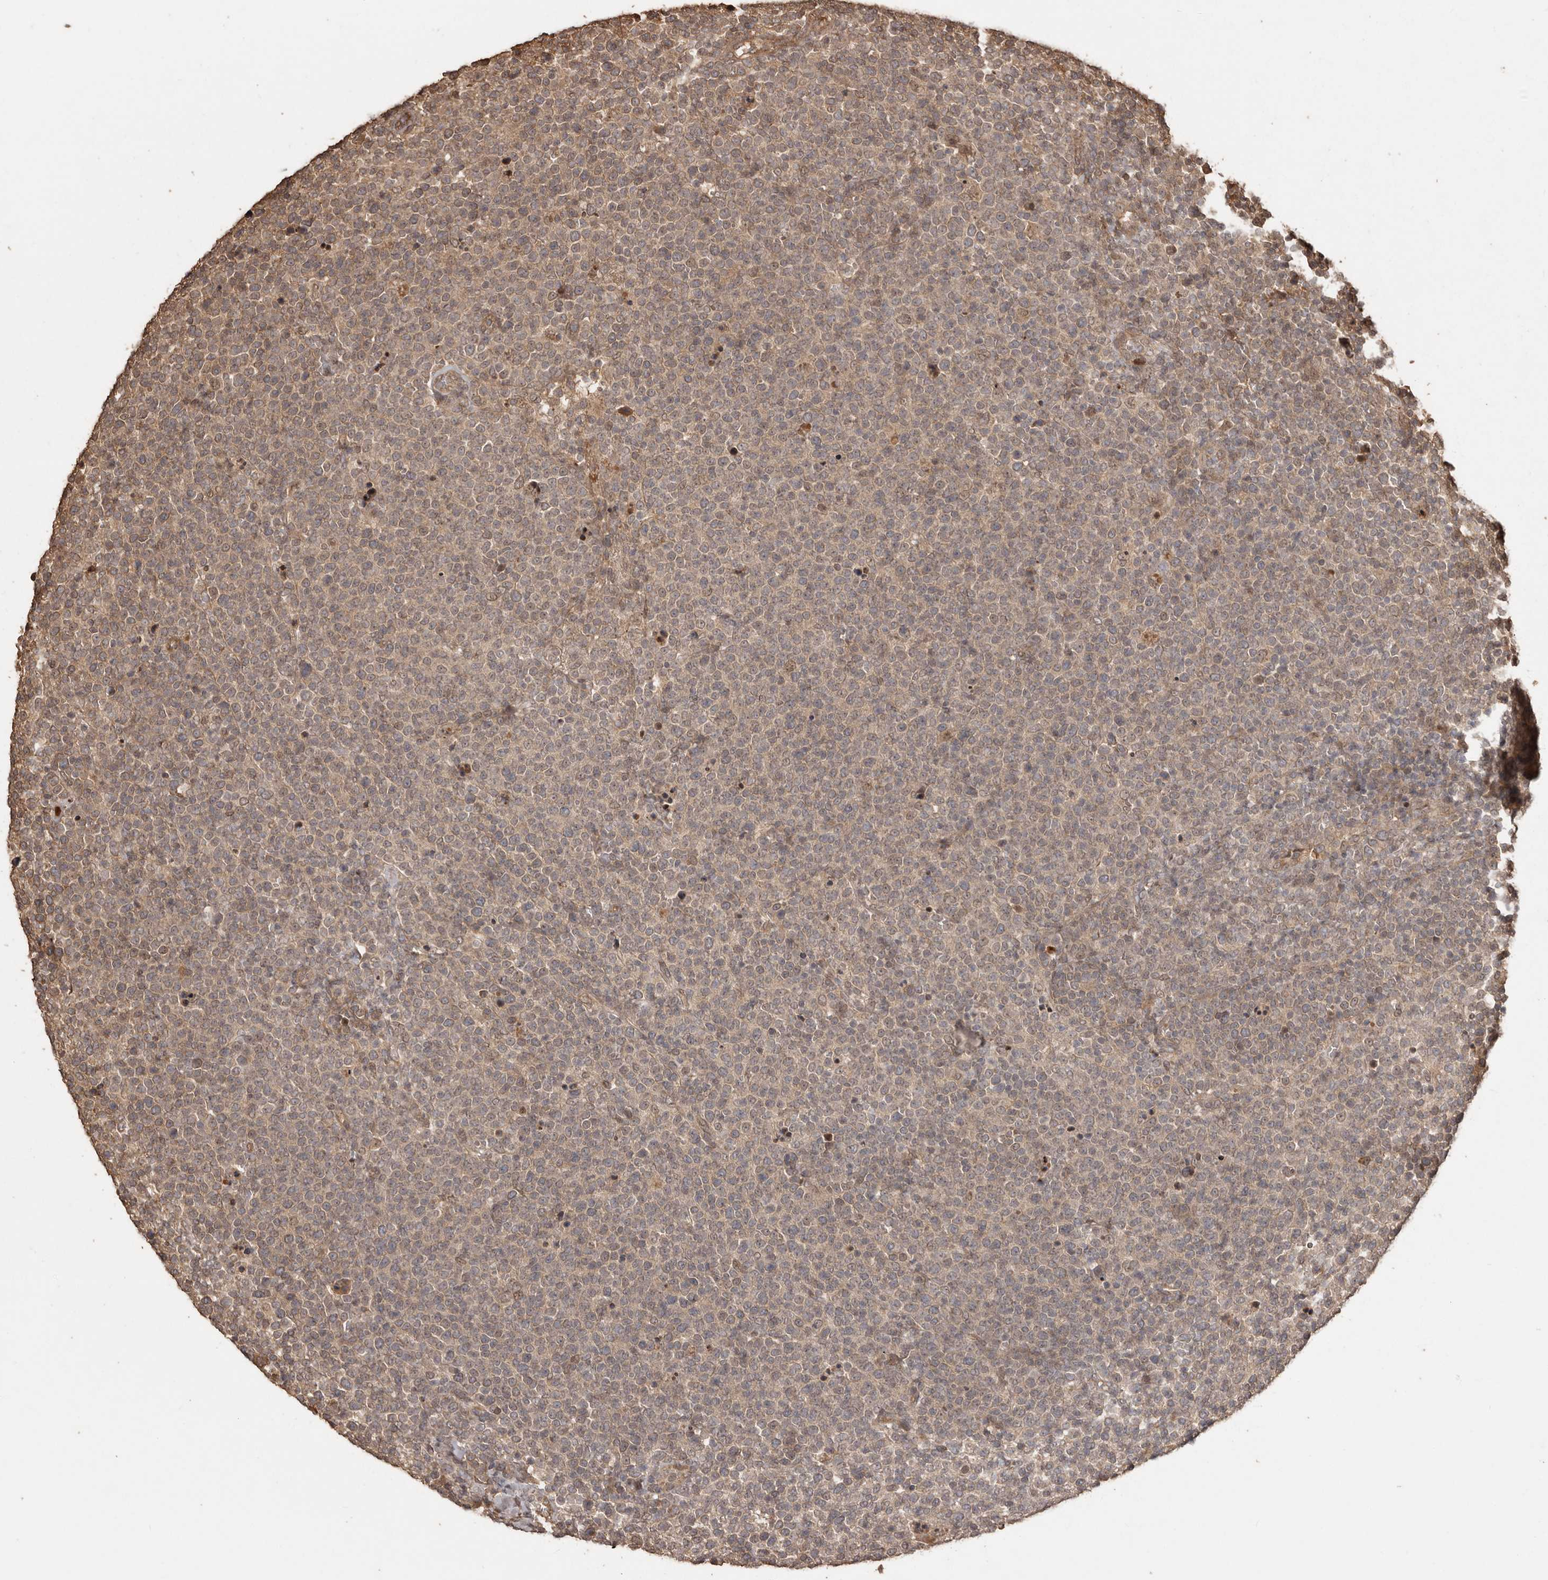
{"staining": {"intensity": "weak", "quantity": ">75%", "location": "cytoplasmic/membranous"}, "tissue": "lymphoma", "cell_type": "Tumor cells", "image_type": "cancer", "snomed": [{"axis": "morphology", "description": "Malignant lymphoma, non-Hodgkin's type, High grade"}, {"axis": "topography", "description": "Lymph node"}], "caption": "Immunohistochemical staining of human malignant lymphoma, non-Hodgkin's type (high-grade) demonstrates low levels of weak cytoplasmic/membranous expression in about >75% of tumor cells.", "gene": "NUP43", "patient": {"sex": "male", "age": 61}}